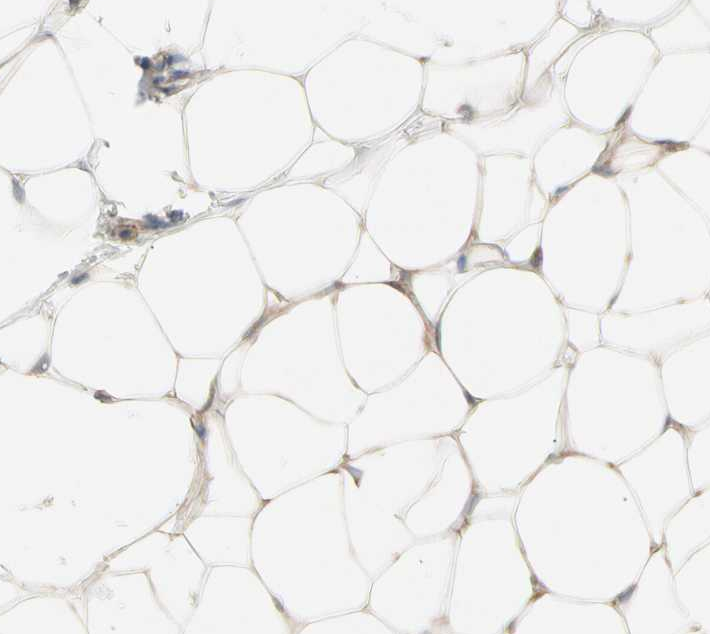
{"staining": {"intensity": "weak", "quantity": ">75%", "location": "cytoplasmic/membranous"}, "tissue": "adipose tissue", "cell_type": "Adipocytes", "image_type": "normal", "snomed": [{"axis": "morphology", "description": "Normal tissue, NOS"}, {"axis": "topography", "description": "Soft tissue"}], "caption": "DAB (3,3'-diaminobenzidine) immunohistochemical staining of normal human adipose tissue shows weak cytoplasmic/membranous protein positivity in approximately >75% of adipocytes. Using DAB (3,3'-diaminobenzidine) (brown) and hematoxylin (blue) stains, captured at high magnification using brightfield microscopy.", "gene": "CLEC2B", "patient": {"sex": "male", "age": 26}}